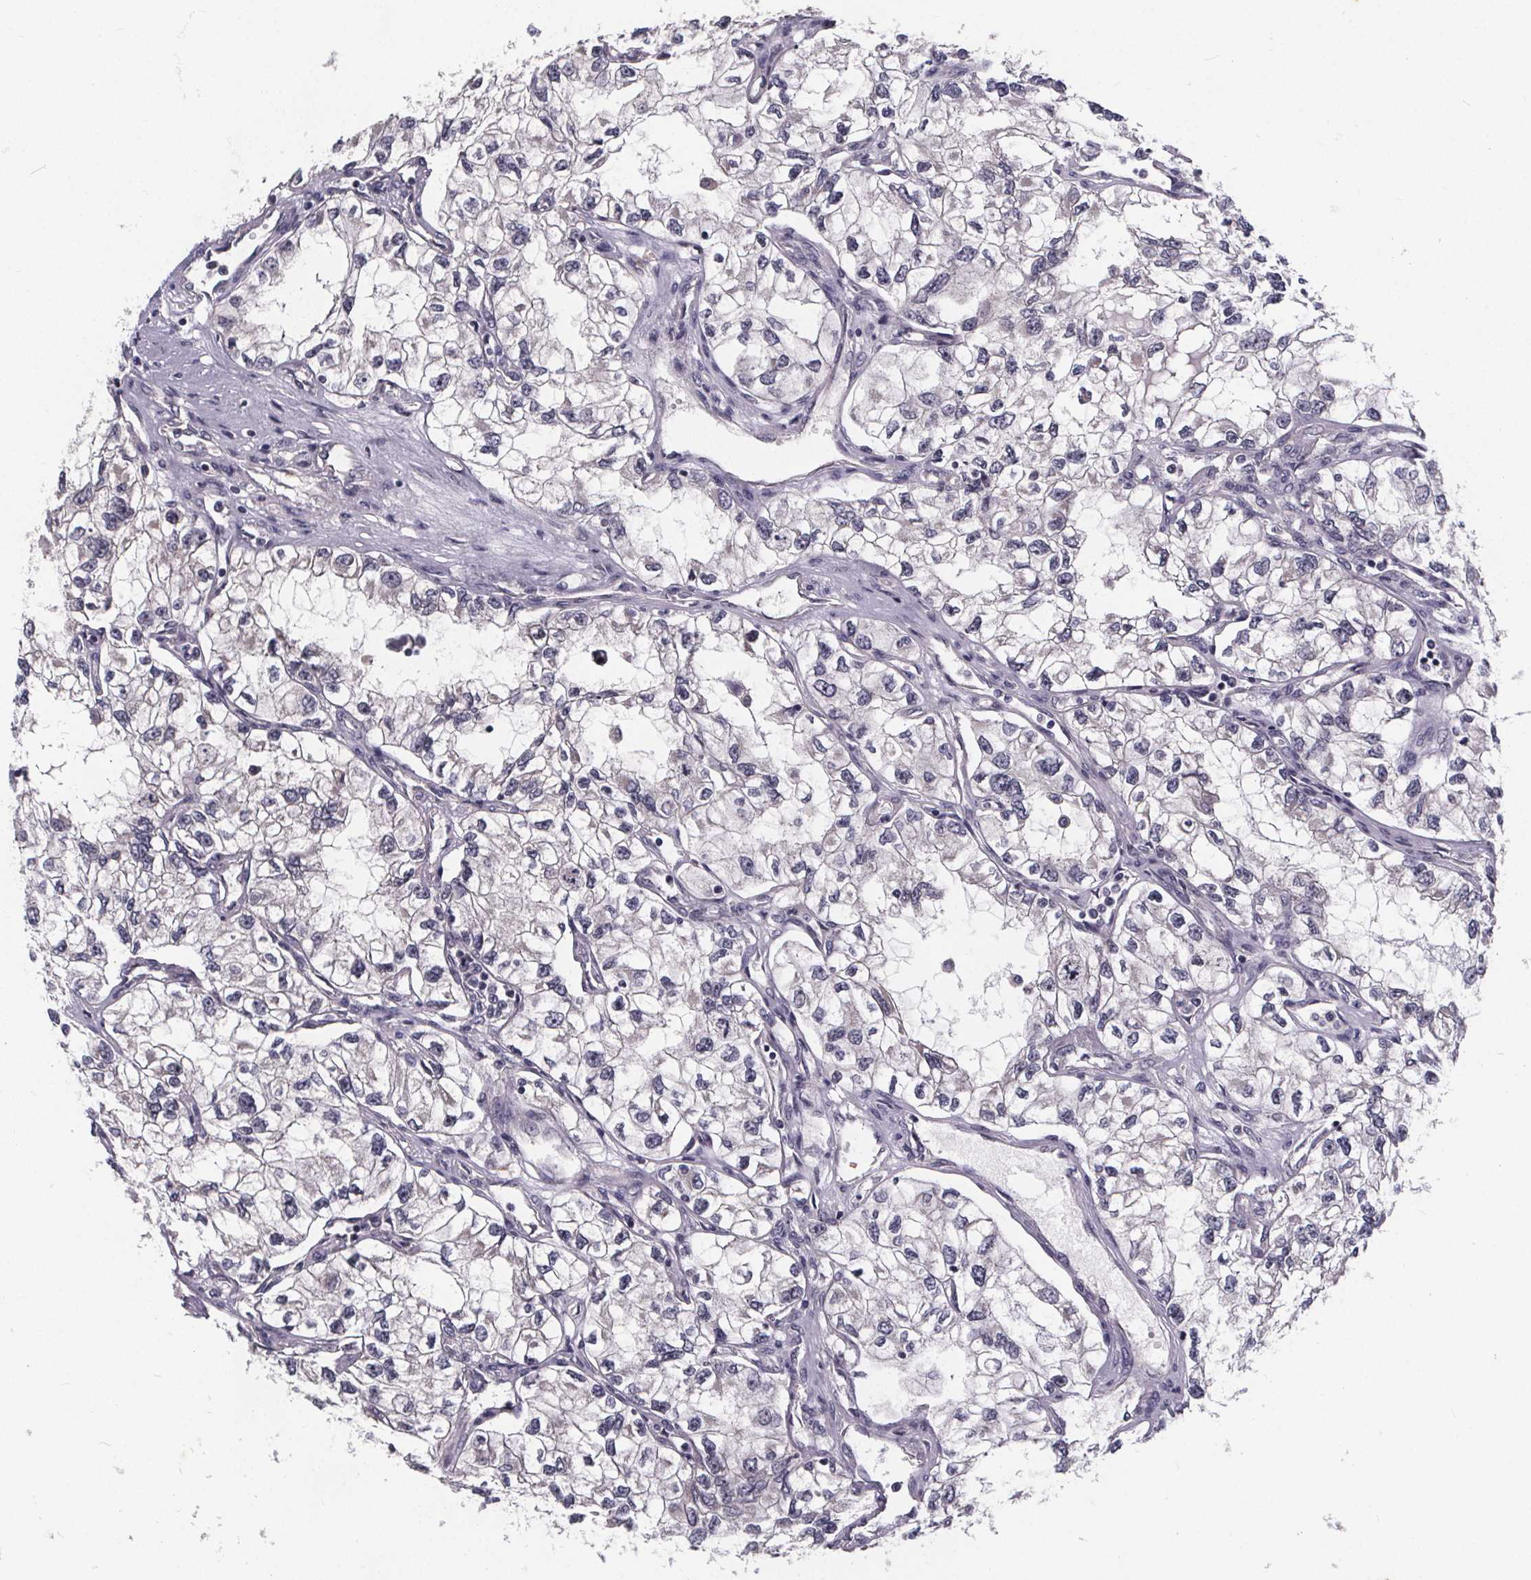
{"staining": {"intensity": "negative", "quantity": "none", "location": "none"}, "tissue": "renal cancer", "cell_type": "Tumor cells", "image_type": "cancer", "snomed": [{"axis": "morphology", "description": "Adenocarcinoma, NOS"}, {"axis": "topography", "description": "Kidney"}], "caption": "Immunohistochemistry micrograph of renal cancer stained for a protein (brown), which reveals no expression in tumor cells.", "gene": "FAM181B", "patient": {"sex": "female", "age": 59}}